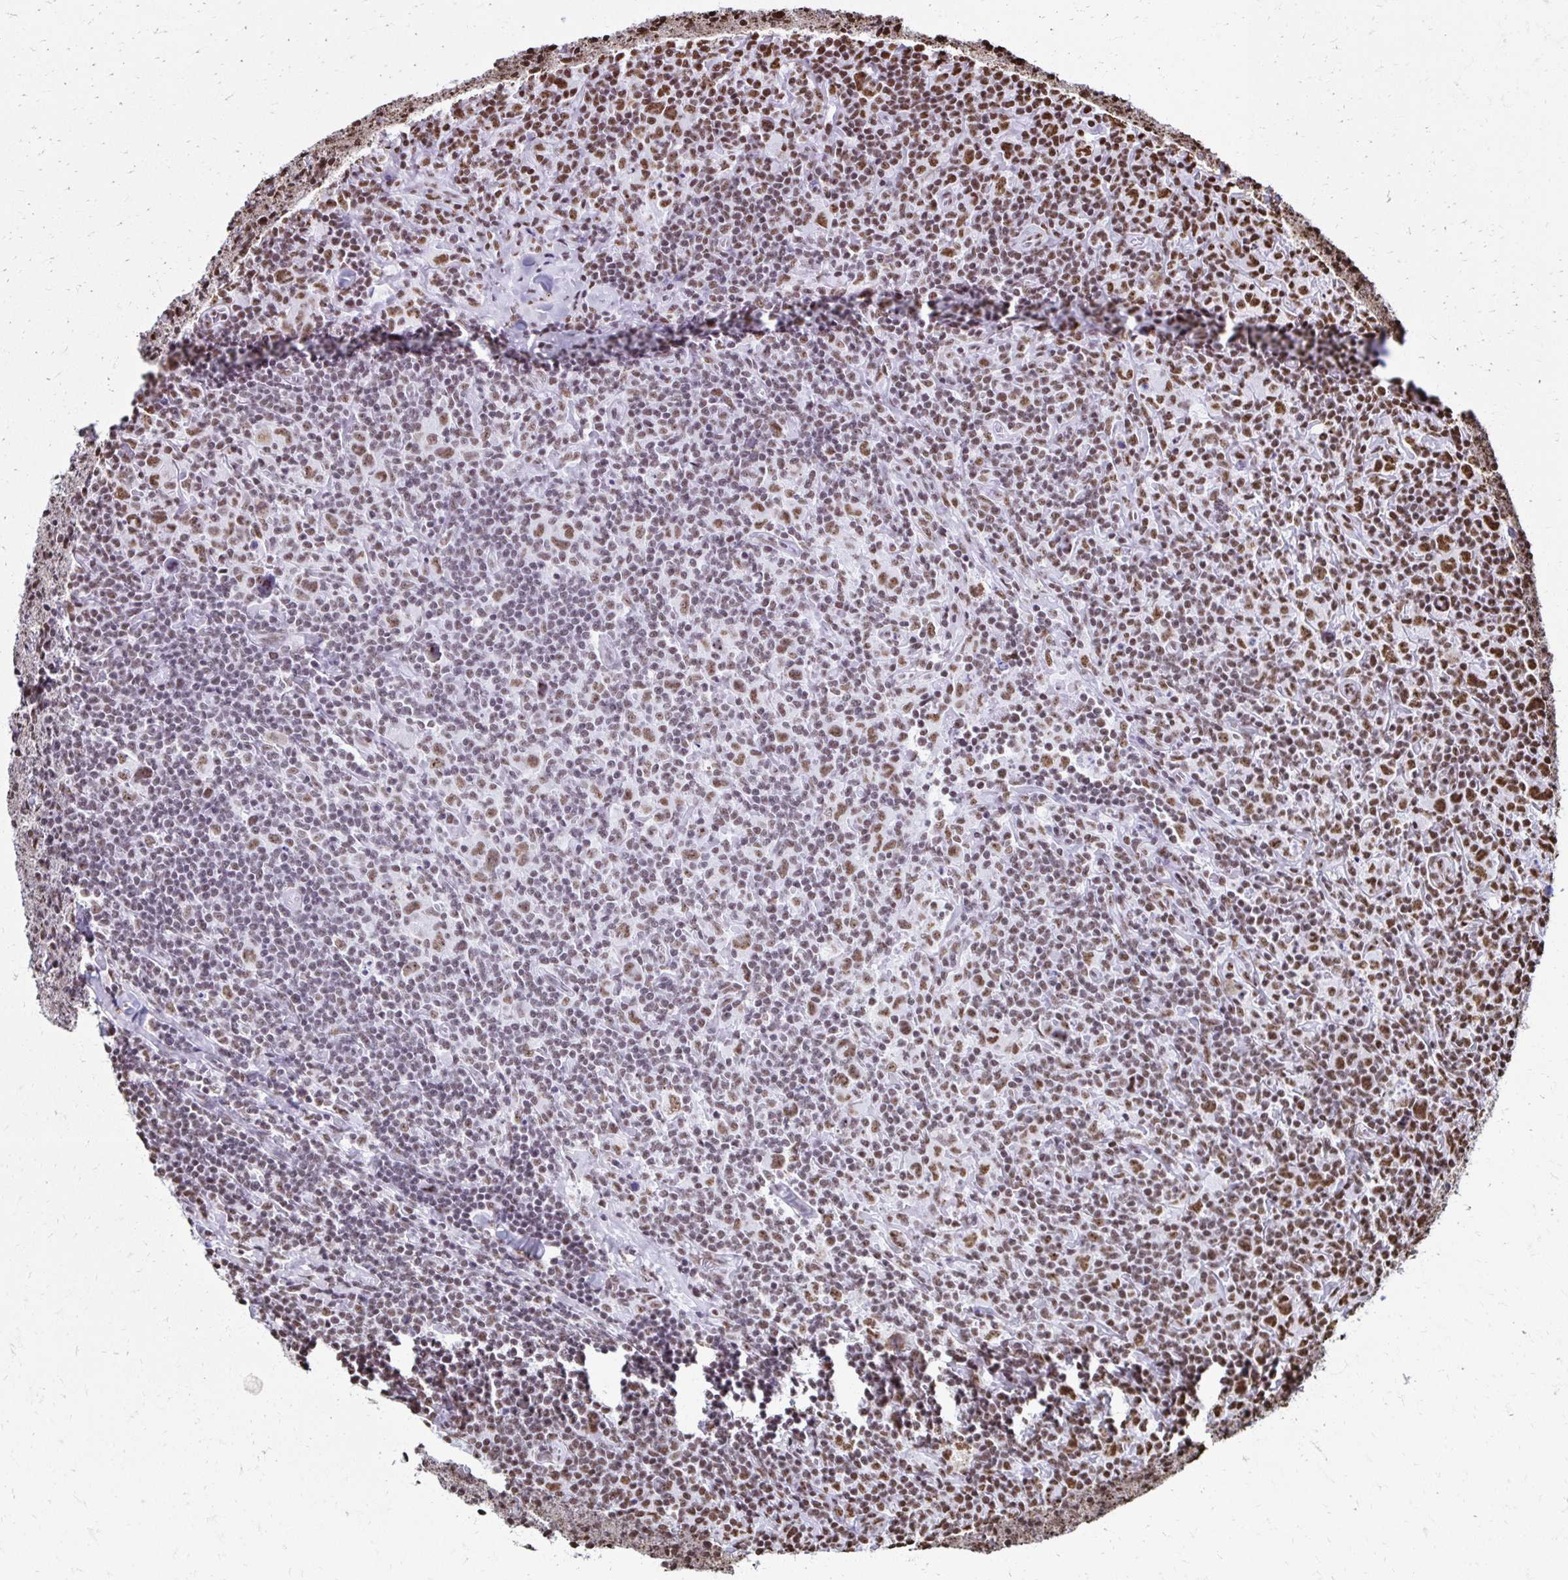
{"staining": {"intensity": "moderate", "quantity": ">75%", "location": "nuclear"}, "tissue": "lymphoma", "cell_type": "Tumor cells", "image_type": "cancer", "snomed": [{"axis": "morphology", "description": "Hodgkin's disease, NOS"}, {"axis": "topography", "description": "Lymph node"}], "caption": "An image of human lymphoma stained for a protein displays moderate nuclear brown staining in tumor cells.", "gene": "NONO", "patient": {"sex": "female", "age": 18}}